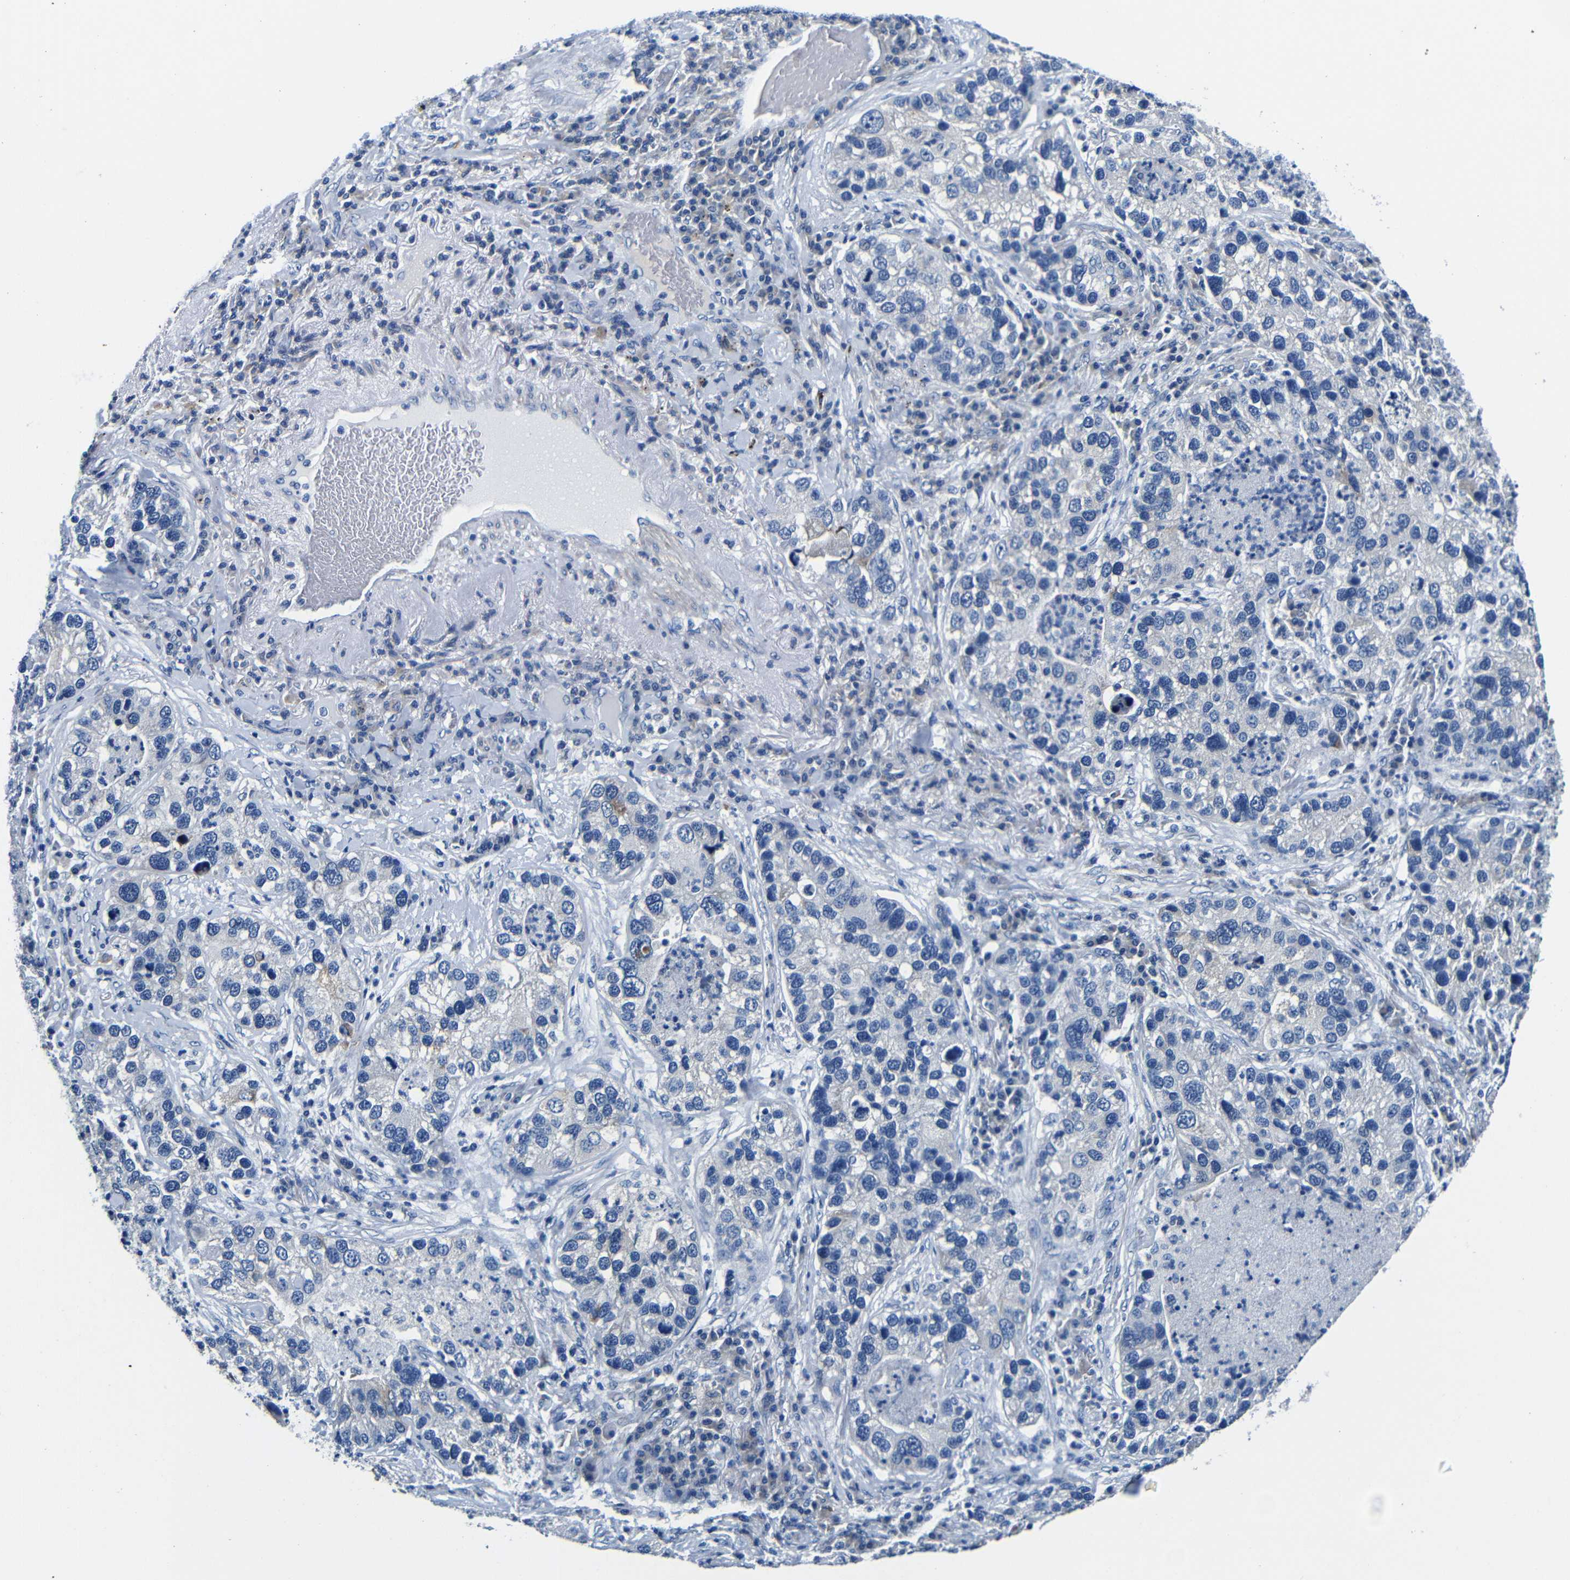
{"staining": {"intensity": "negative", "quantity": "none", "location": "none"}, "tissue": "lung cancer", "cell_type": "Tumor cells", "image_type": "cancer", "snomed": [{"axis": "morphology", "description": "Normal tissue, NOS"}, {"axis": "morphology", "description": "Adenocarcinoma, NOS"}, {"axis": "topography", "description": "Bronchus"}, {"axis": "topography", "description": "Lung"}], "caption": "DAB (3,3'-diaminobenzidine) immunohistochemical staining of adenocarcinoma (lung) displays no significant staining in tumor cells. (DAB (3,3'-diaminobenzidine) immunohistochemistry (IHC) visualized using brightfield microscopy, high magnification).", "gene": "TNFAIP1", "patient": {"sex": "male", "age": 54}}